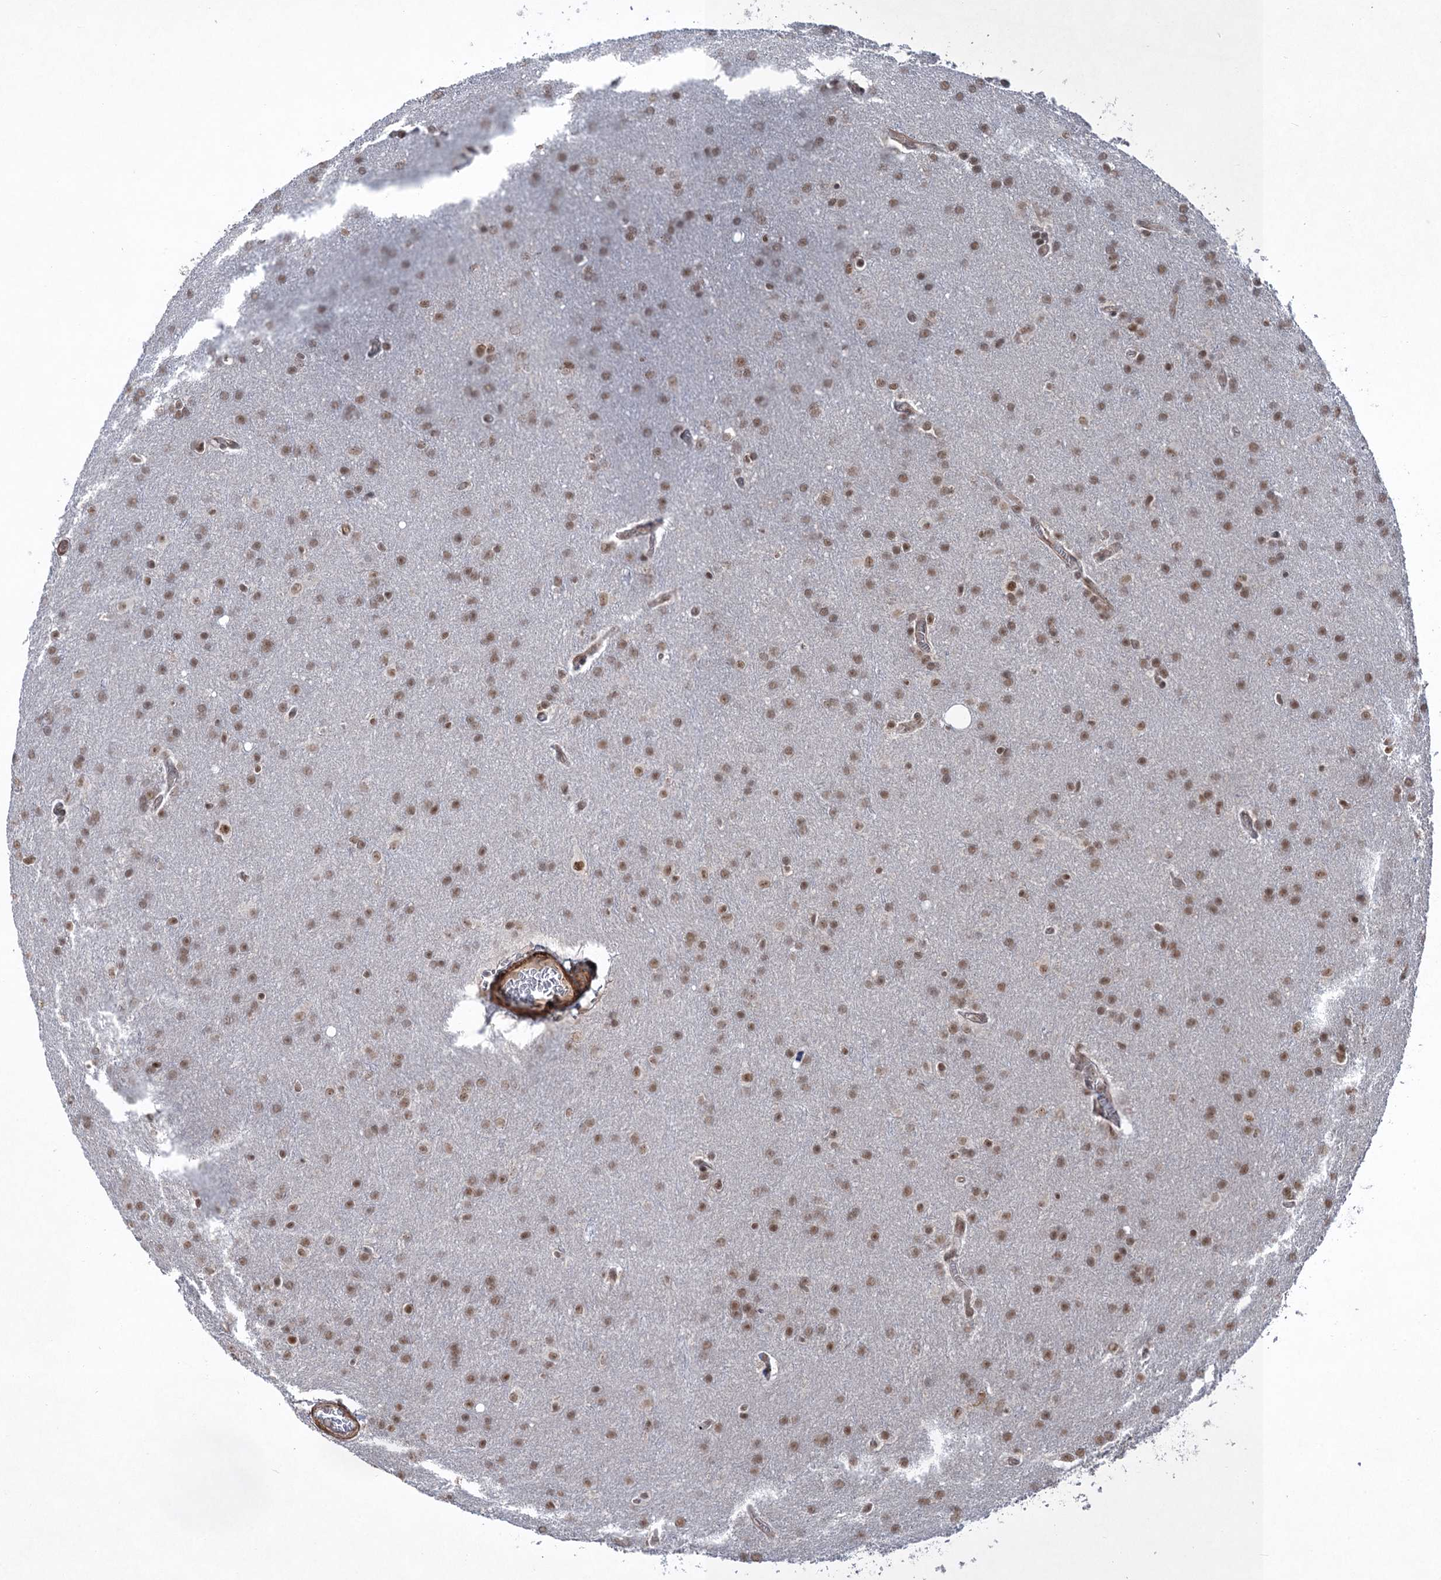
{"staining": {"intensity": "moderate", "quantity": ">75%", "location": "nuclear"}, "tissue": "glioma", "cell_type": "Tumor cells", "image_type": "cancer", "snomed": [{"axis": "morphology", "description": "Glioma, malignant, Low grade"}, {"axis": "topography", "description": "Brain"}], "caption": "Human malignant low-grade glioma stained for a protein (brown) shows moderate nuclear positive positivity in approximately >75% of tumor cells.", "gene": "TTC31", "patient": {"sex": "female", "age": 32}}